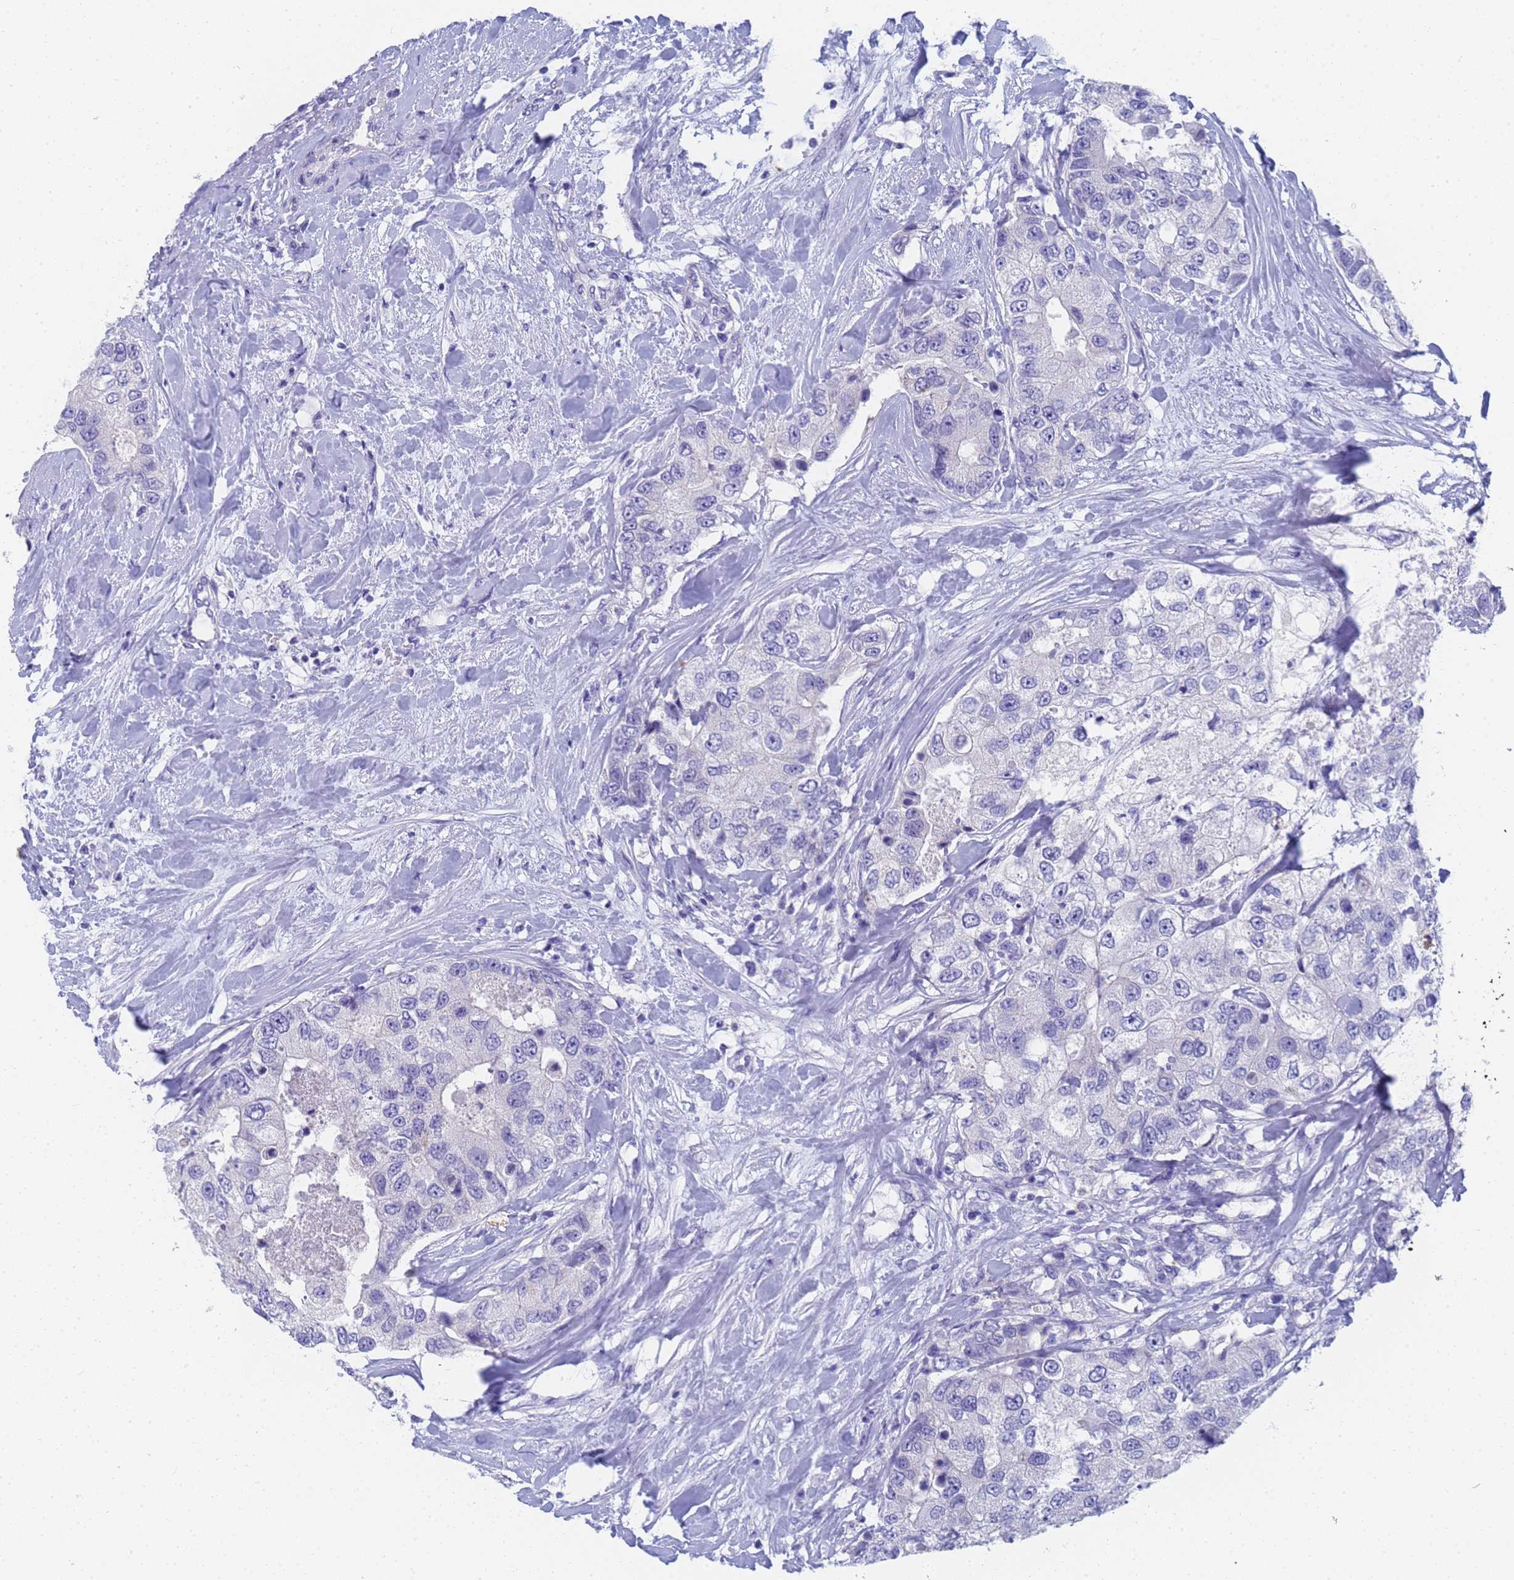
{"staining": {"intensity": "negative", "quantity": "none", "location": "none"}, "tissue": "breast cancer", "cell_type": "Tumor cells", "image_type": "cancer", "snomed": [{"axis": "morphology", "description": "Duct carcinoma"}, {"axis": "topography", "description": "Breast"}], "caption": "IHC histopathology image of human breast invasive ductal carcinoma stained for a protein (brown), which reveals no positivity in tumor cells. The staining is performed using DAB brown chromogen with nuclei counter-stained in using hematoxylin.", "gene": "STATH", "patient": {"sex": "female", "age": 62}}